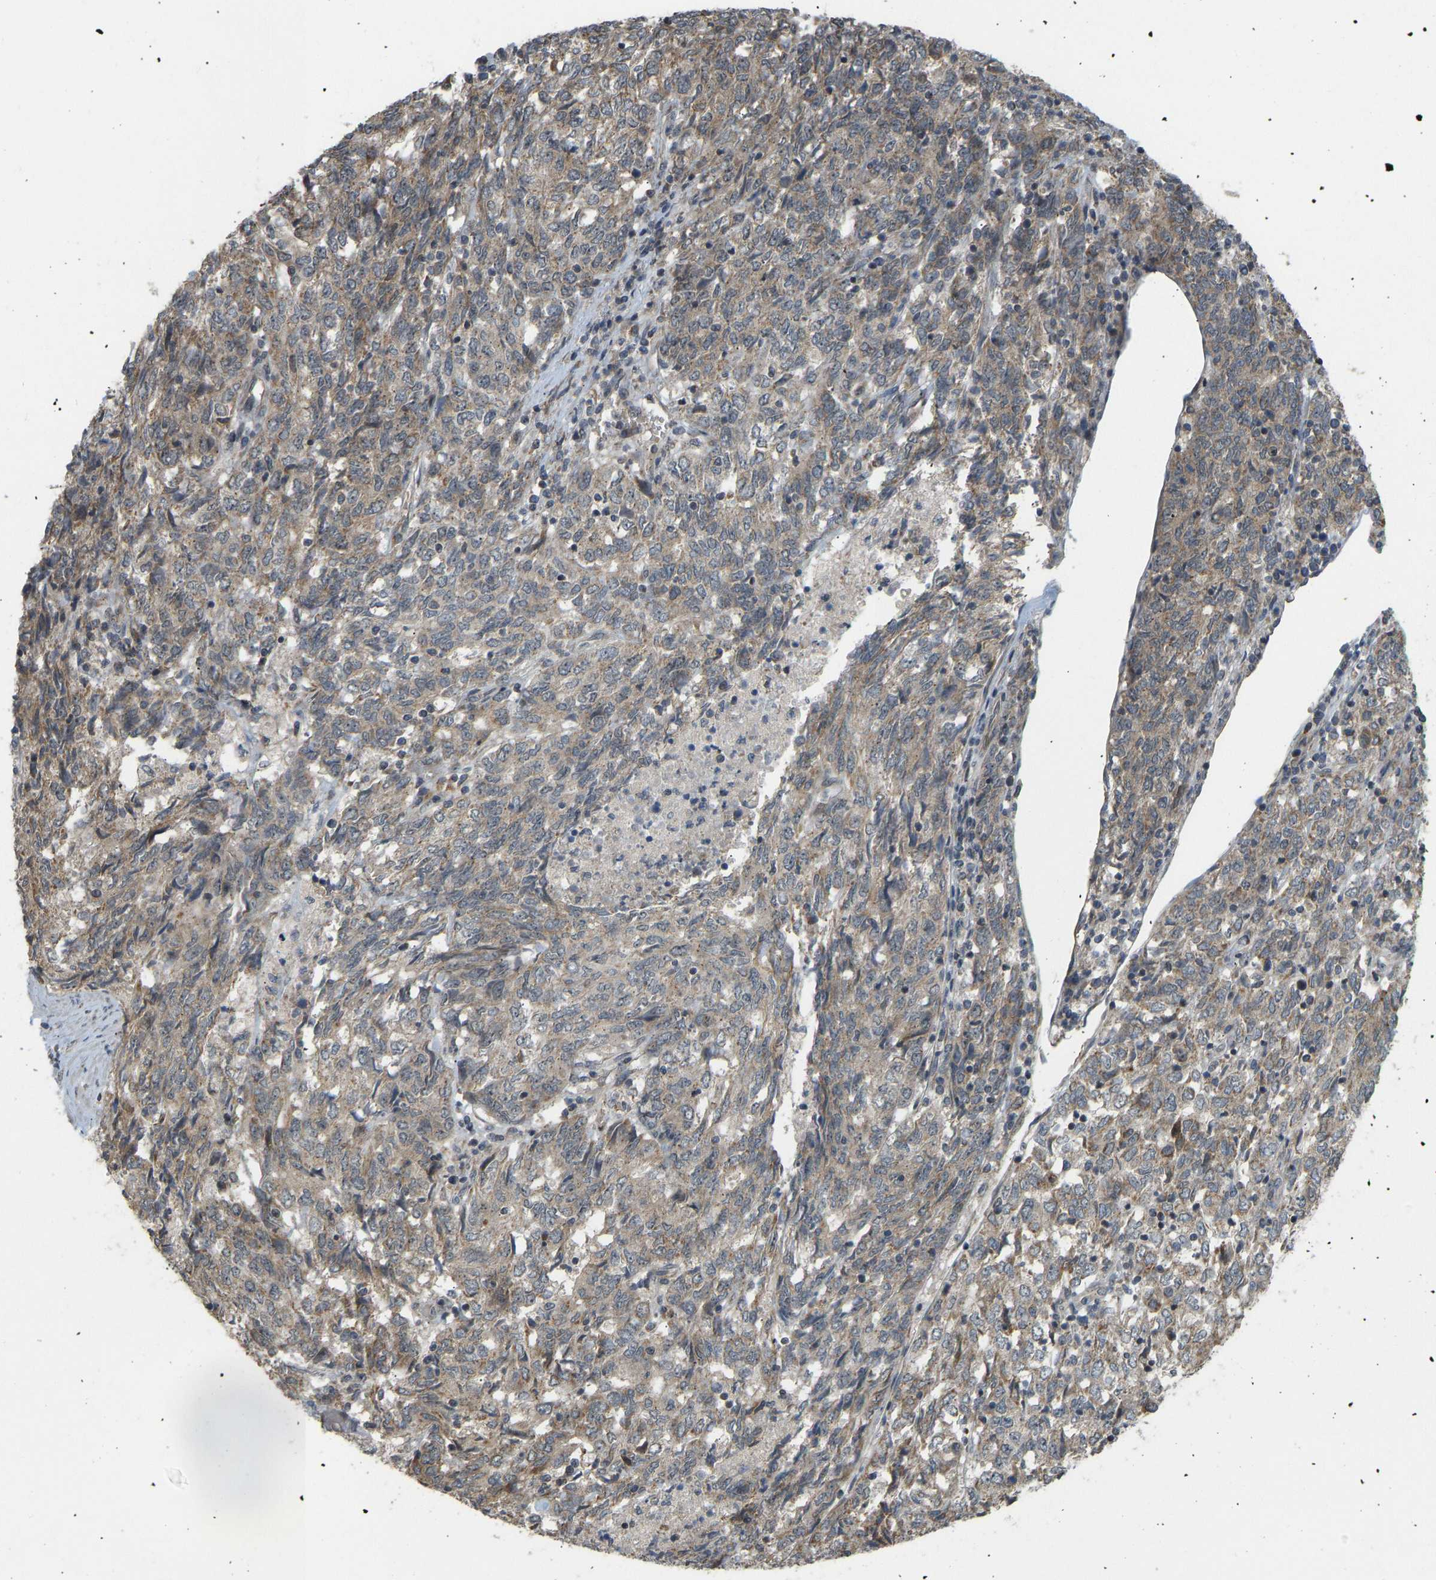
{"staining": {"intensity": "weak", "quantity": ">75%", "location": "cytoplasmic/membranous"}, "tissue": "endometrial cancer", "cell_type": "Tumor cells", "image_type": "cancer", "snomed": [{"axis": "morphology", "description": "Adenocarcinoma, NOS"}, {"axis": "topography", "description": "Endometrium"}], "caption": "About >75% of tumor cells in endometrial cancer demonstrate weak cytoplasmic/membranous protein positivity as visualized by brown immunohistochemical staining.", "gene": "ACADS", "patient": {"sex": "female", "age": 80}}